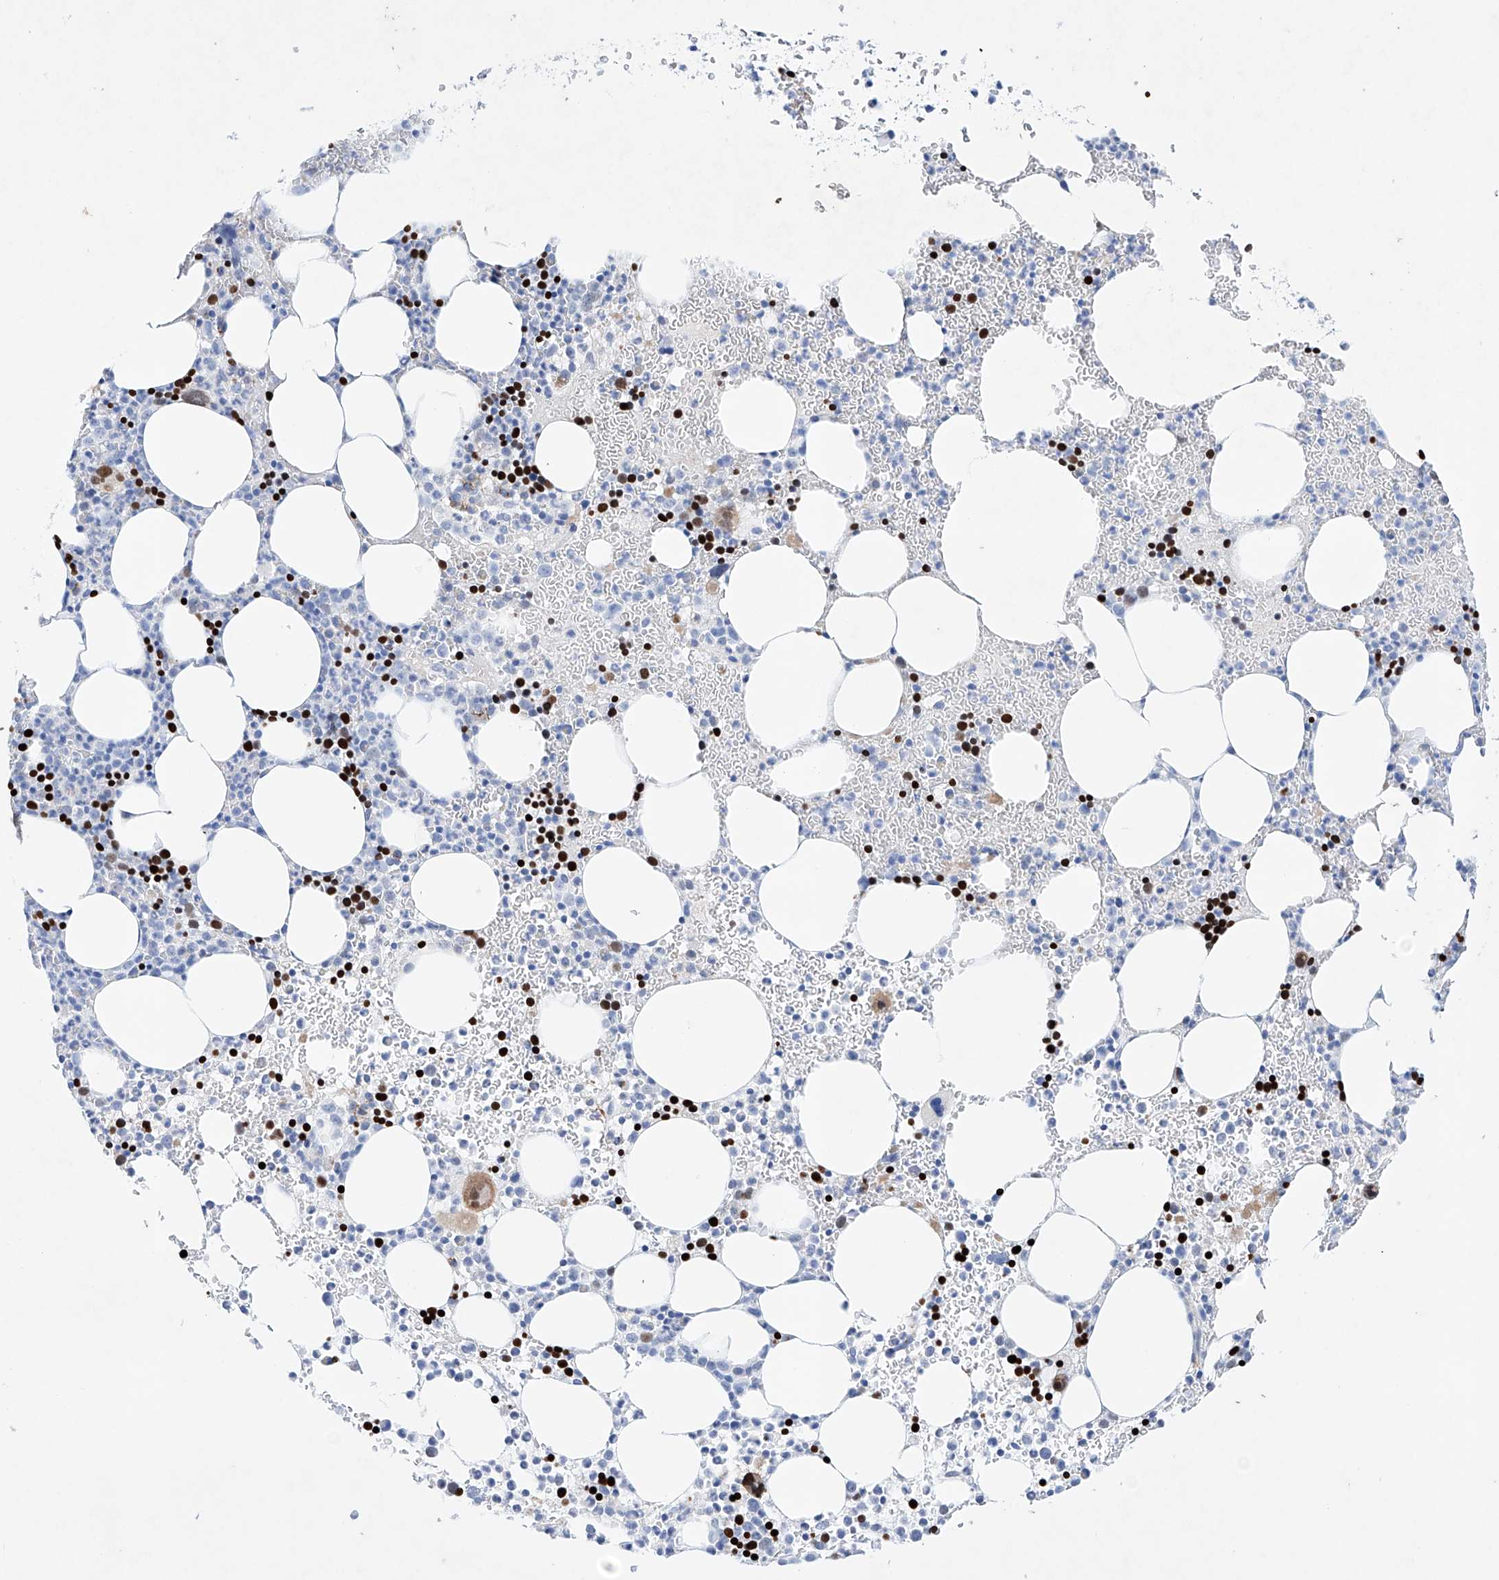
{"staining": {"intensity": "strong", "quantity": "25%-75%", "location": "nuclear"}, "tissue": "bone marrow", "cell_type": "Hematopoietic cells", "image_type": "normal", "snomed": [{"axis": "morphology", "description": "Normal tissue, NOS"}, {"axis": "topography", "description": "Bone marrow"}], "caption": "Bone marrow stained with DAB immunohistochemistry (IHC) shows high levels of strong nuclear expression in approximately 25%-75% of hematopoietic cells. (IHC, brightfield microscopy, high magnification).", "gene": "ETV7", "patient": {"sex": "female", "age": 78}}